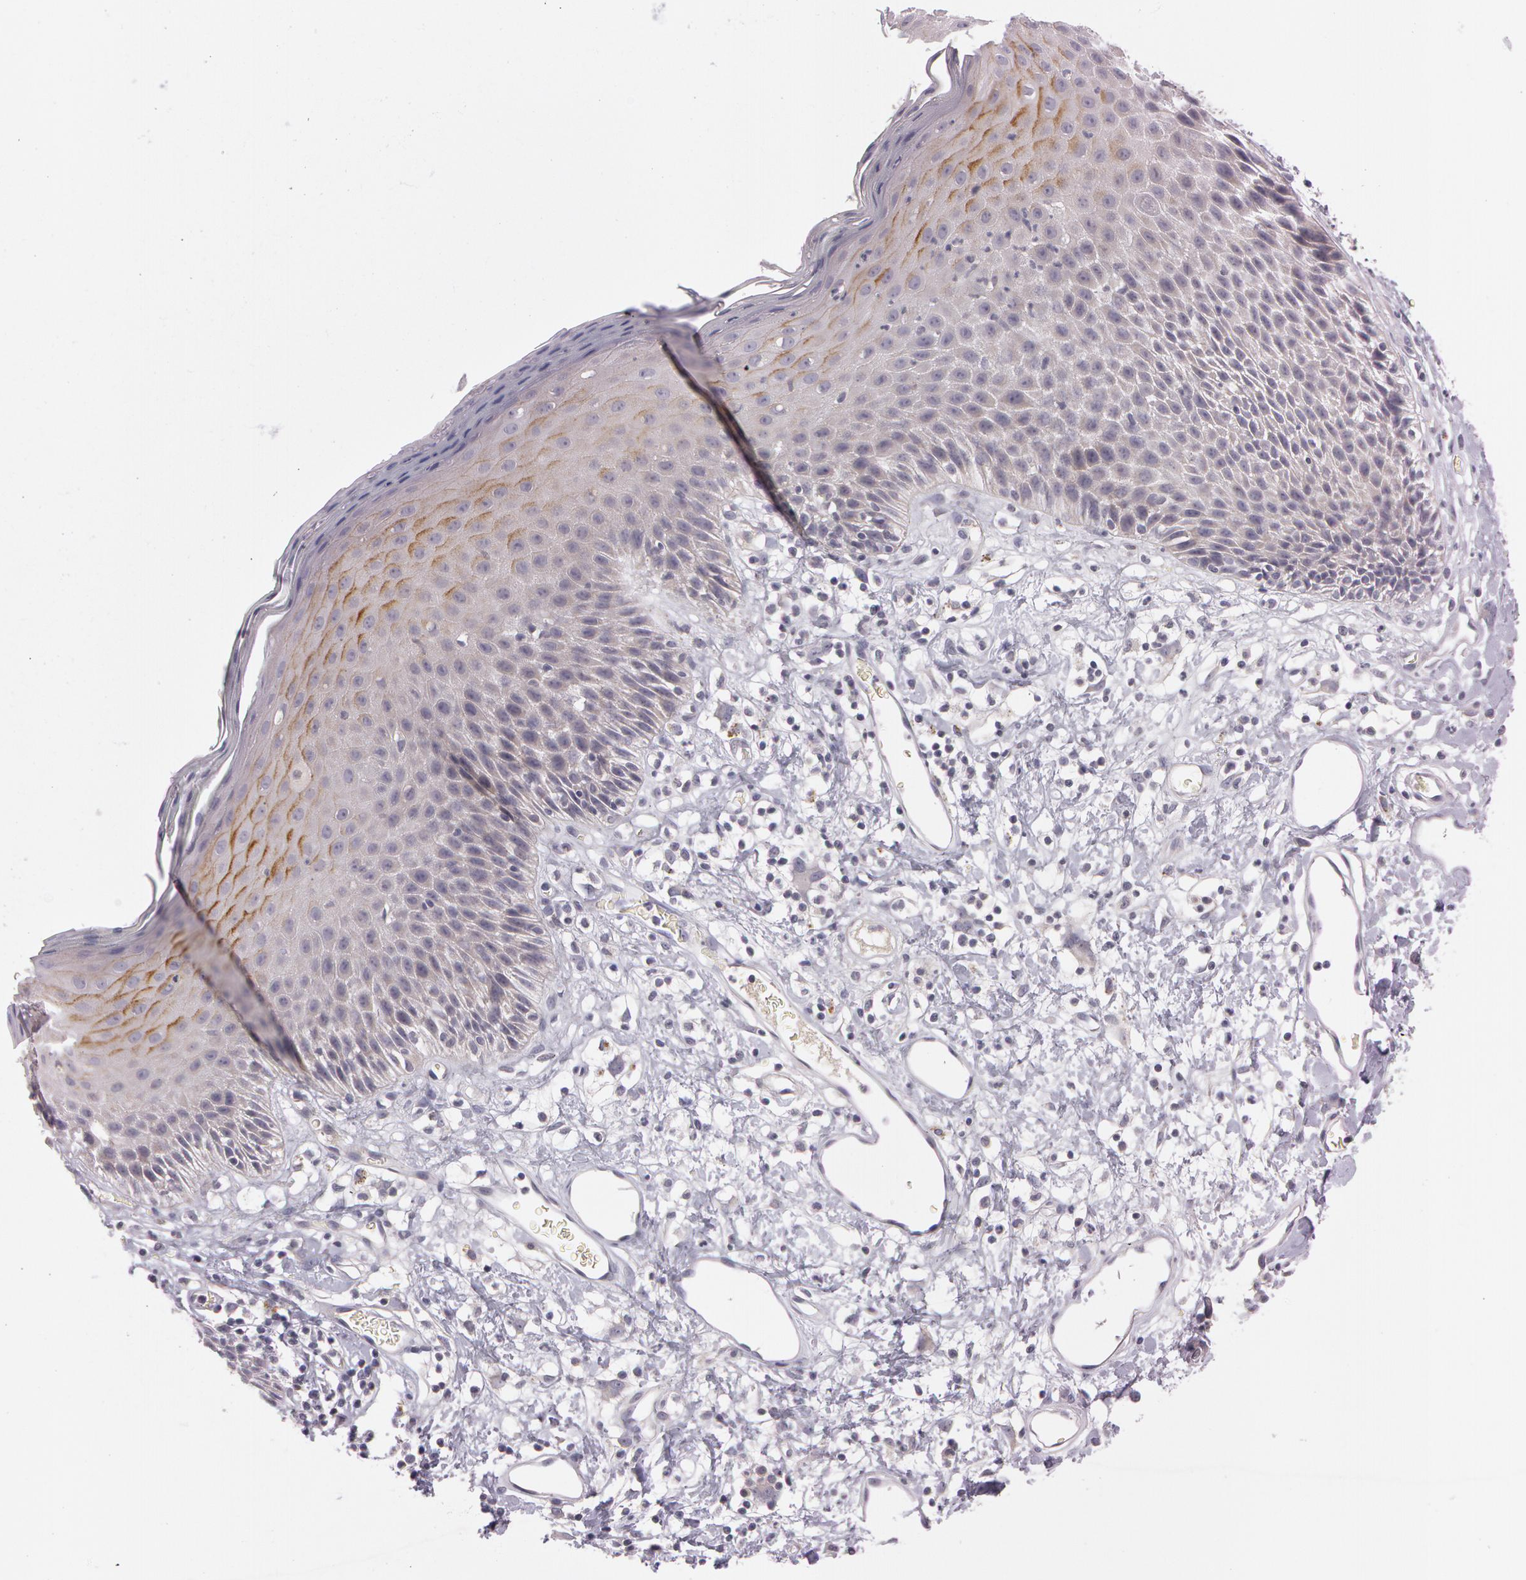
{"staining": {"intensity": "moderate", "quantity": "25%-75%", "location": "cytoplasmic/membranous"}, "tissue": "skin", "cell_type": "Epidermal cells", "image_type": "normal", "snomed": [{"axis": "morphology", "description": "Normal tissue, NOS"}, {"axis": "topography", "description": "Vulva"}, {"axis": "topography", "description": "Peripheral nerve tissue"}], "caption": "Immunohistochemical staining of benign skin shows 25%-75% levels of moderate cytoplasmic/membranous protein expression in approximately 25%-75% of epidermal cells.", "gene": "MXRA5", "patient": {"sex": "female", "age": 68}}